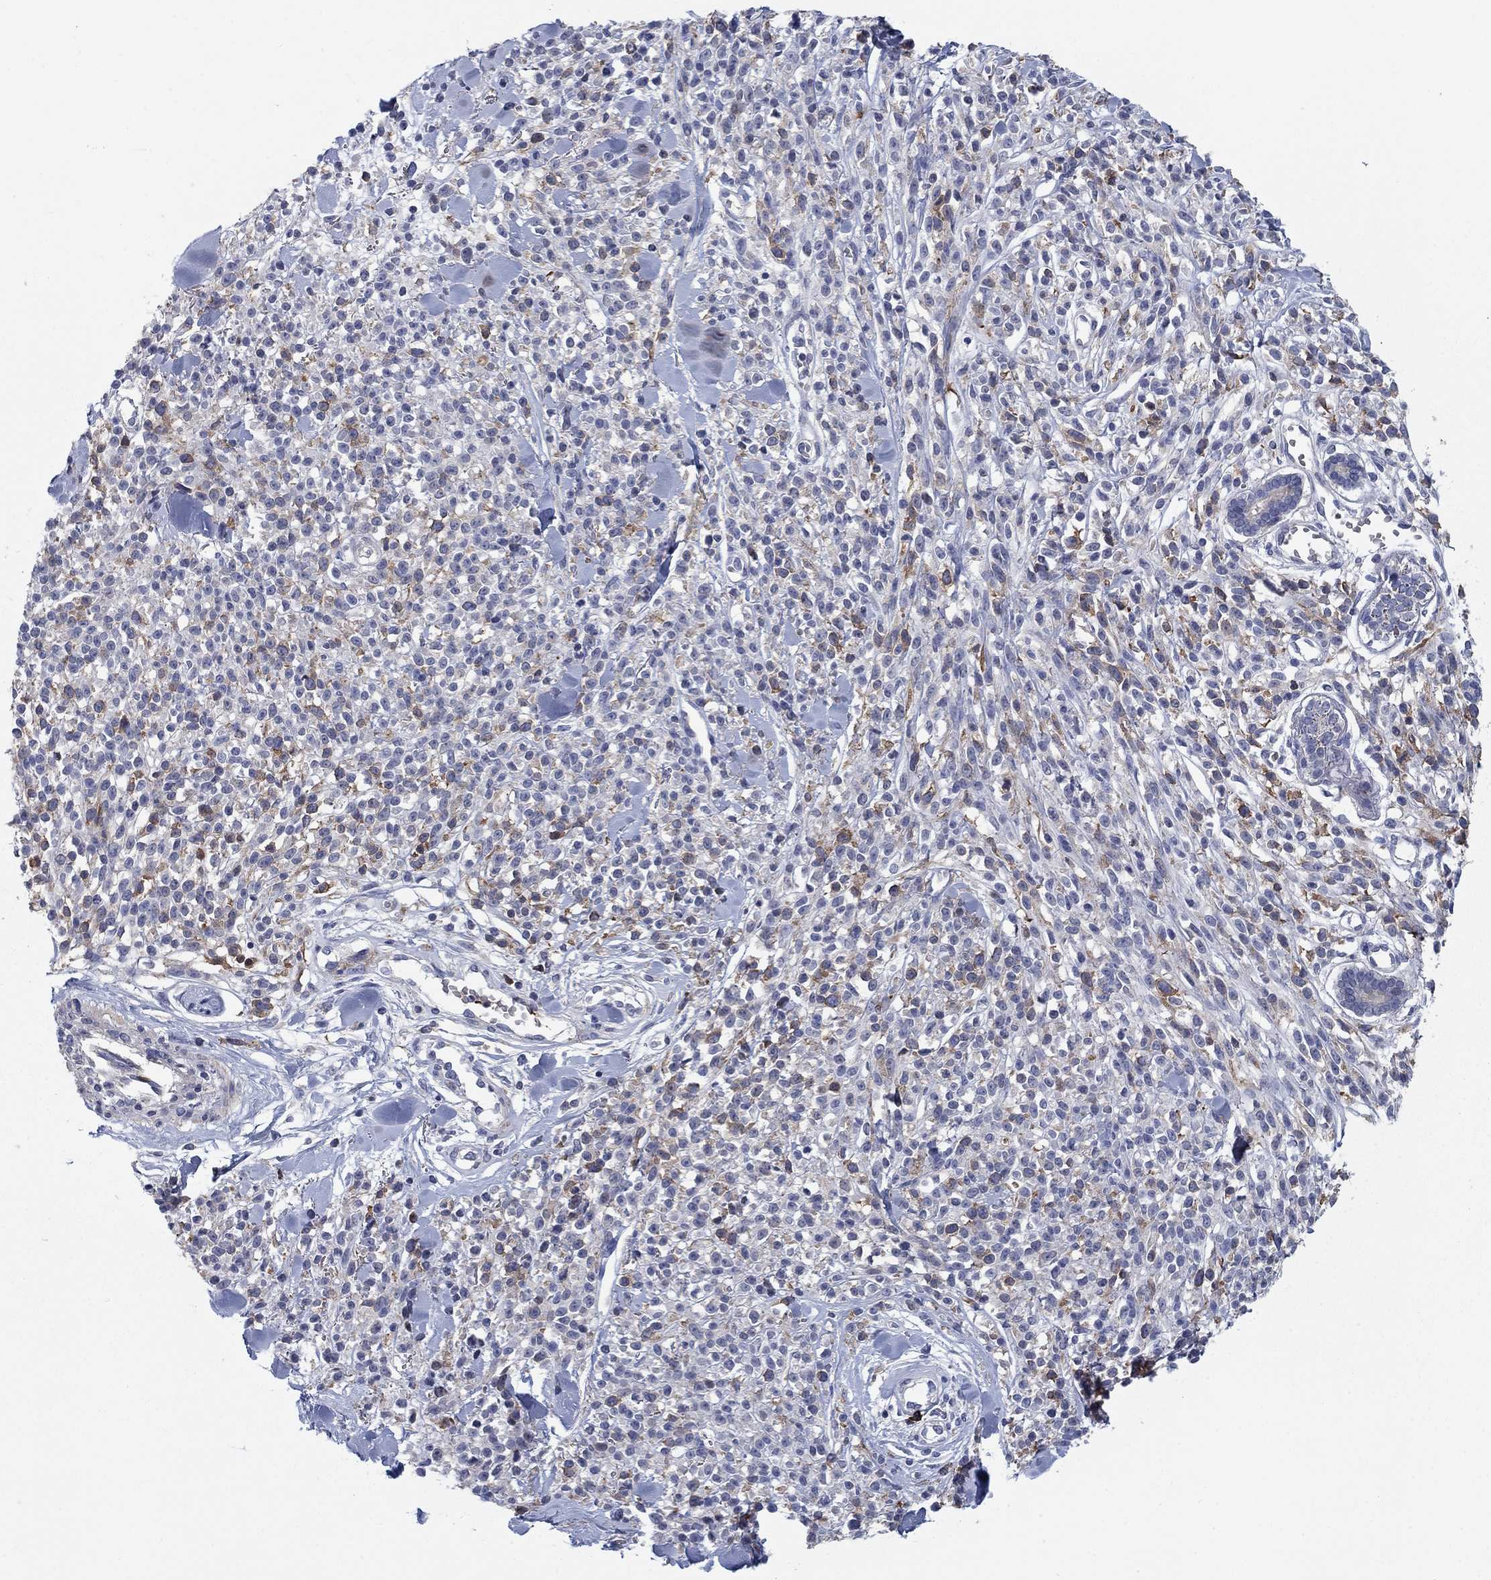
{"staining": {"intensity": "negative", "quantity": "none", "location": "none"}, "tissue": "melanoma", "cell_type": "Tumor cells", "image_type": "cancer", "snomed": [{"axis": "morphology", "description": "Malignant melanoma, NOS"}, {"axis": "topography", "description": "Skin"}, {"axis": "topography", "description": "Skin of trunk"}], "caption": "Immunohistochemical staining of melanoma exhibits no significant staining in tumor cells.", "gene": "KIF15", "patient": {"sex": "male", "age": 74}}